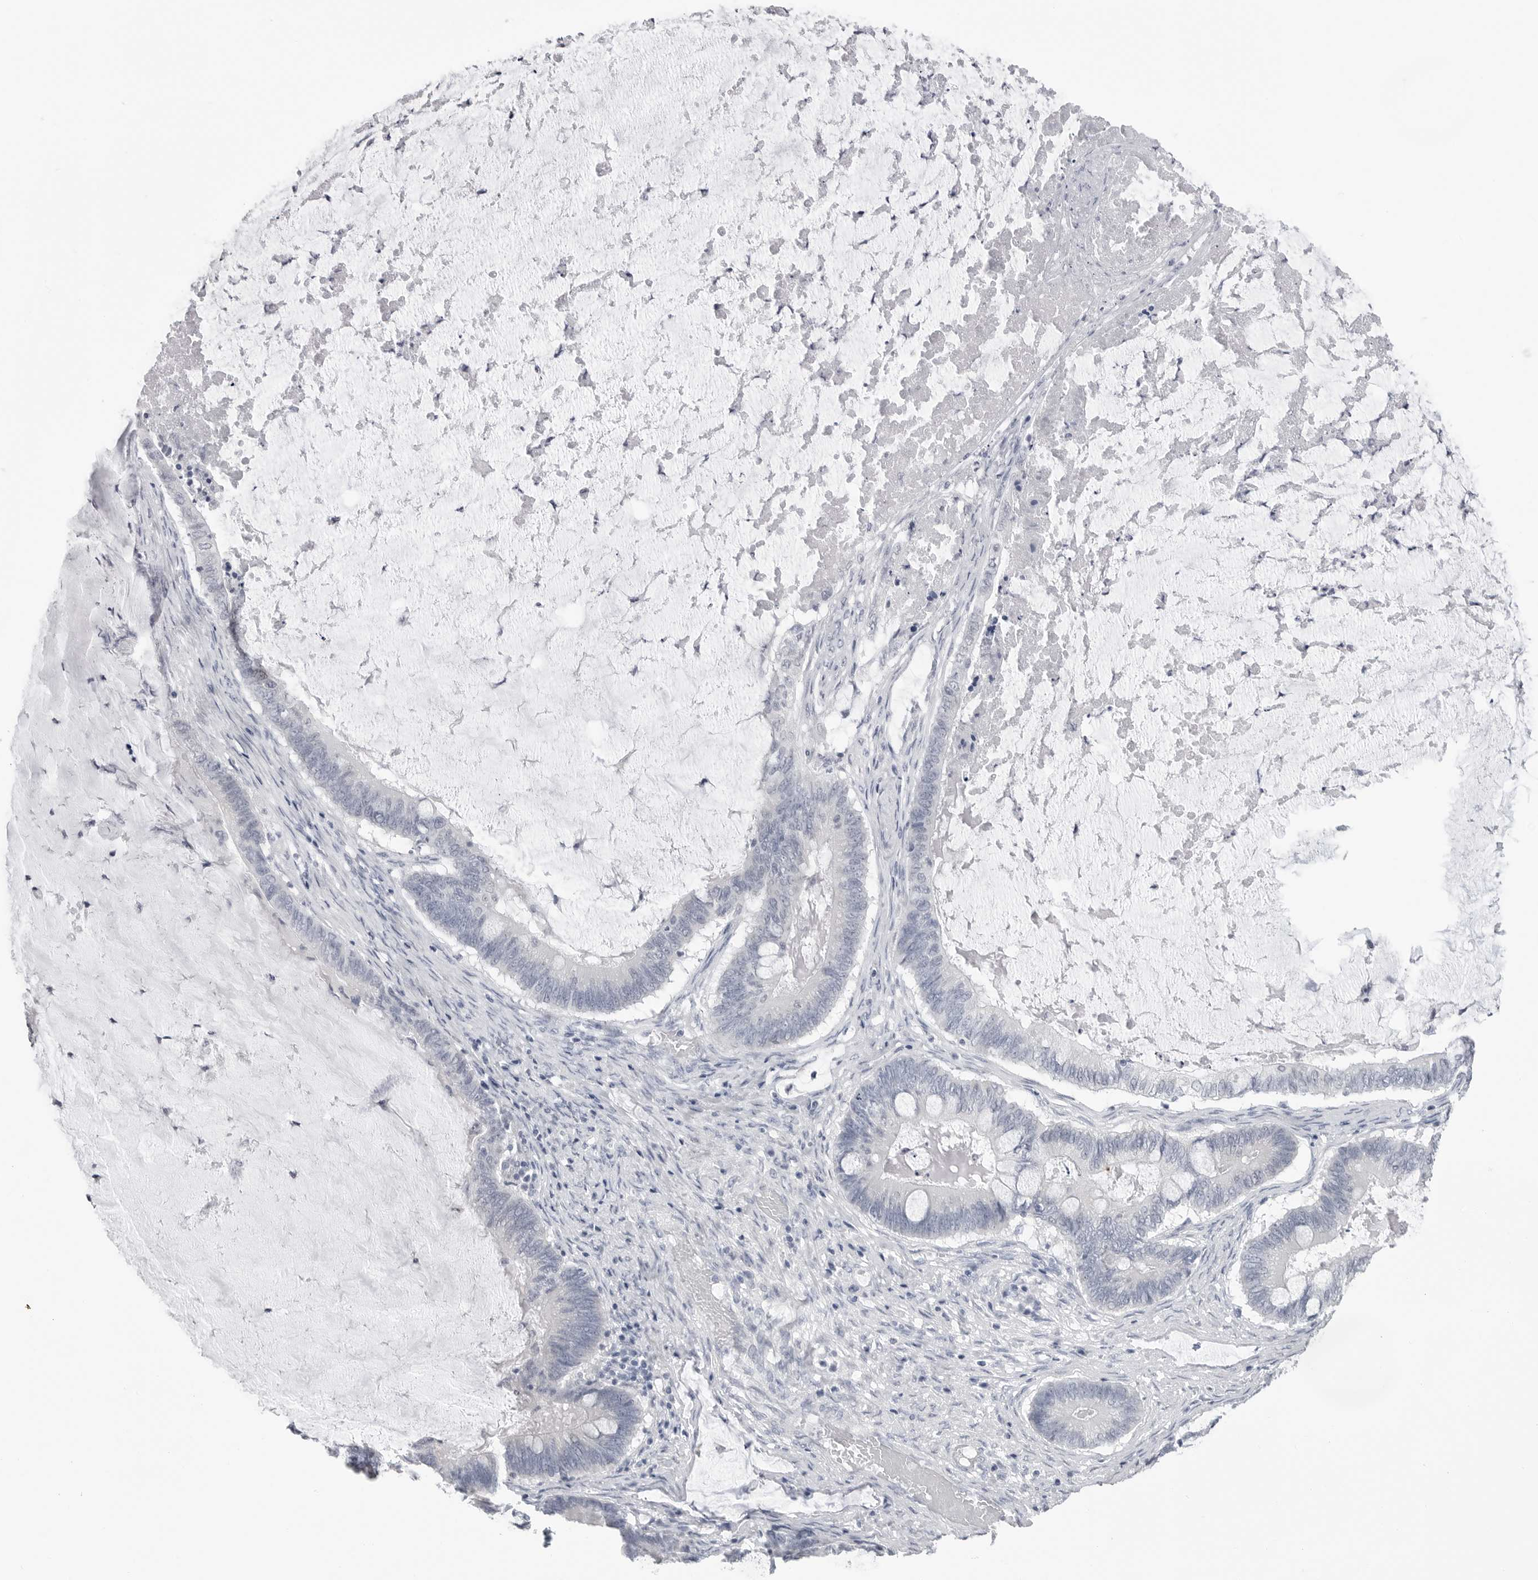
{"staining": {"intensity": "negative", "quantity": "none", "location": "none"}, "tissue": "ovarian cancer", "cell_type": "Tumor cells", "image_type": "cancer", "snomed": [{"axis": "morphology", "description": "Cystadenocarcinoma, mucinous, NOS"}, {"axis": "topography", "description": "Ovary"}], "caption": "DAB immunohistochemical staining of human ovarian mucinous cystadenocarcinoma displays no significant expression in tumor cells.", "gene": "PGA3", "patient": {"sex": "female", "age": 61}}